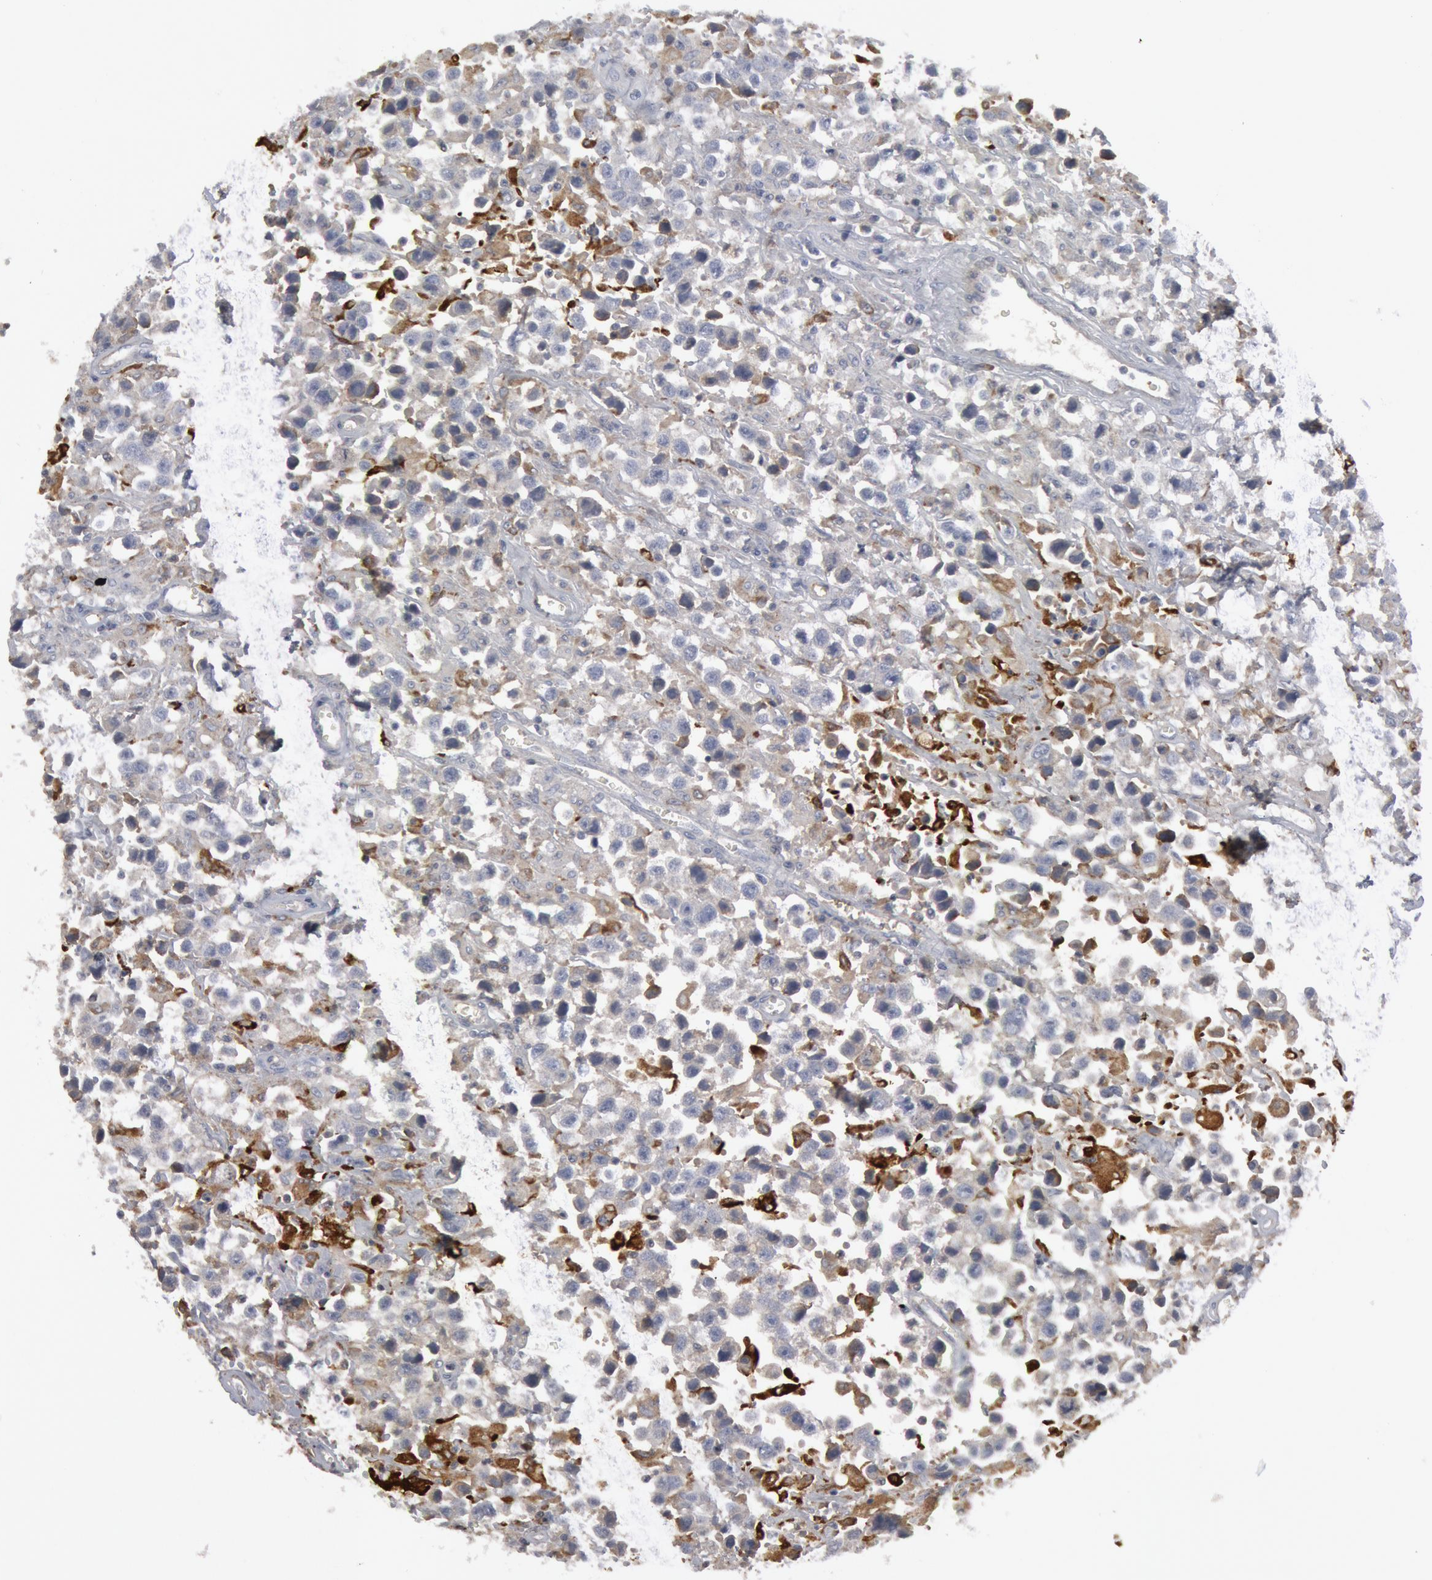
{"staining": {"intensity": "negative", "quantity": "none", "location": "none"}, "tissue": "testis cancer", "cell_type": "Tumor cells", "image_type": "cancer", "snomed": [{"axis": "morphology", "description": "Seminoma, NOS"}, {"axis": "topography", "description": "Testis"}], "caption": "High power microscopy photomicrograph of an immunohistochemistry histopathology image of seminoma (testis), revealing no significant expression in tumor cells.", "gene": "C1QC", "patient": {"sex": "male", "age": 43}}